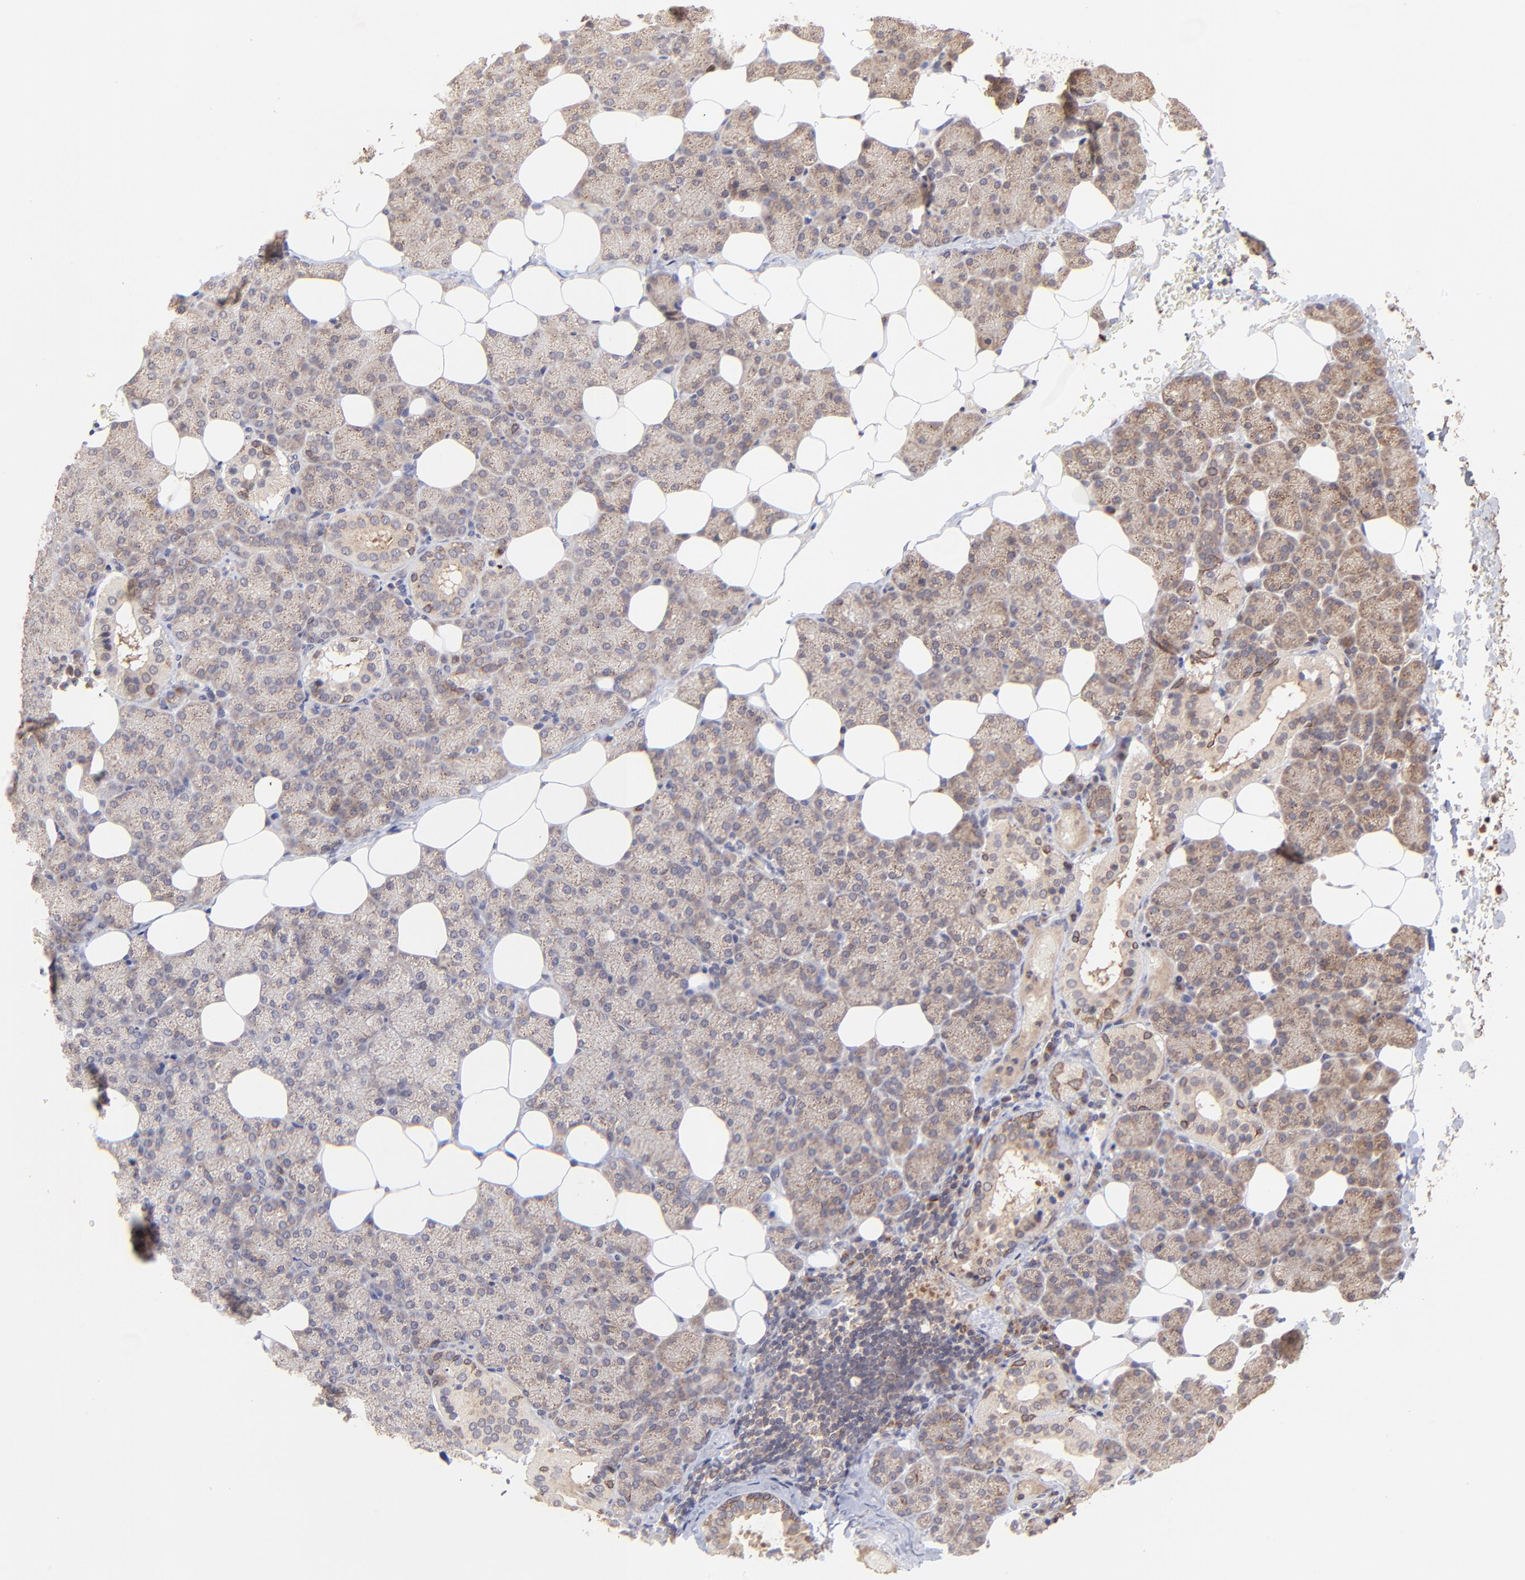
{"staining": {"intensity": "moderate", "quantity": ">75%", "location": "cytoplasmic/membranous"}, "tissue": "salivary gland", "cell_type": "Glandular cells", "image_type": "normal", "snomed": [{"axis": "morphology", "description": "Normal tissue, NOS"}, {"axis": "topography", "description": "Lymph node"}, {"axis": "topography", "description": "Salivary gland"}], "caption": "Salivary gland was stained to show a protein in brown. There is medium levels of moderate cytoplasmic/membranous expression in about >75% of glandular cells. (DAB = brown stain, brightfield microscopy at high magnification).", "gene": "TNRC6B", "patient": {"sex": "male", "age": 8}}